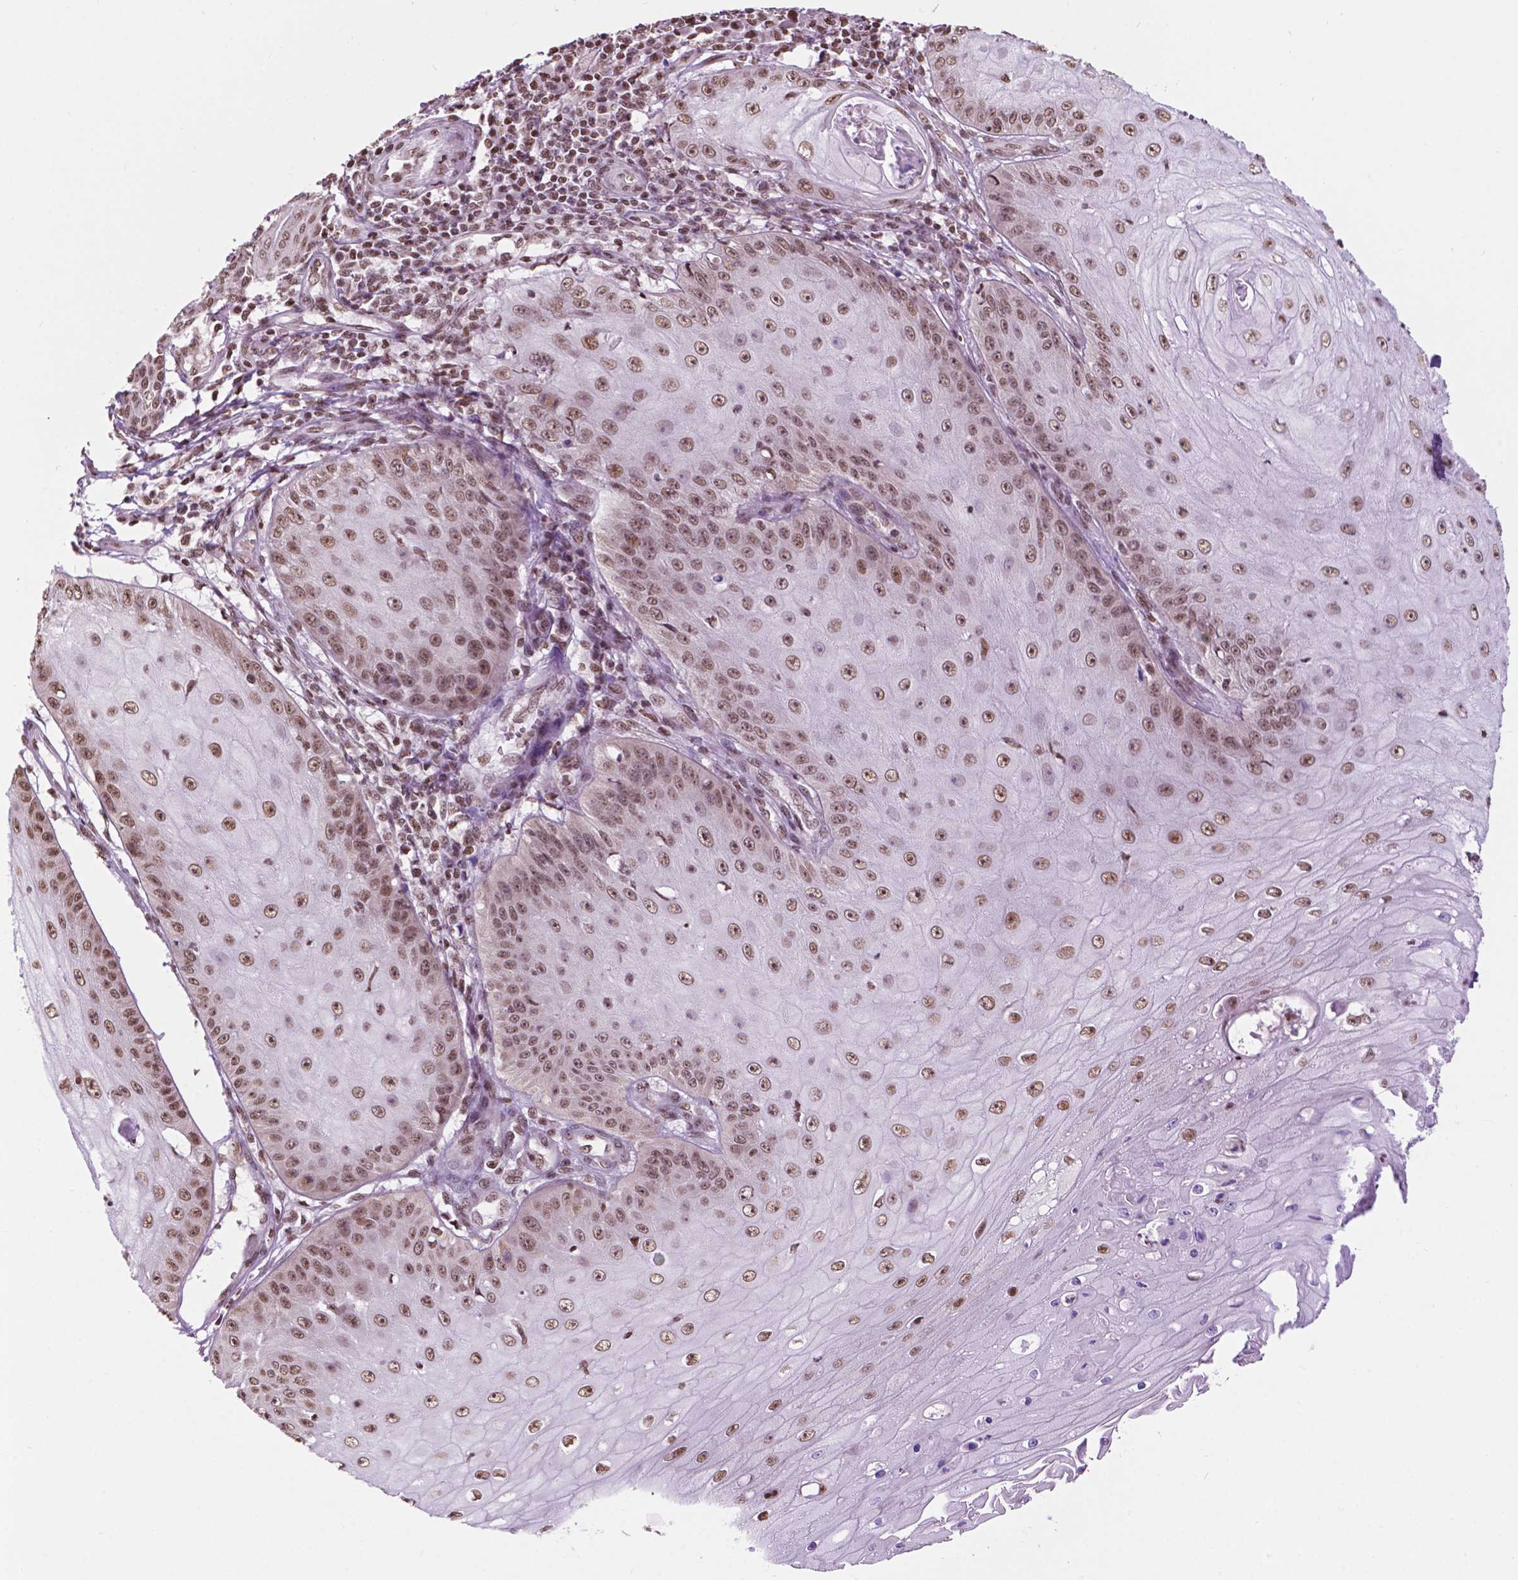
{"staining": {"intensity": "moderate", "quantity": ">75%", "location": "nuclear"}, "tissue": "skin cancer", "cell_type": "Tumor cells", "image_type": "cancer", "snomed": [{"axis": "morphology", "description": "Squamous cell carcinoma, NOS"}, {"axis": "topography", "description": "Skin"}], "caption": "A brown stain labels moderate nuclear positivity of a protein in human skin cancer (squamous cell carcinoma) tumor cells.", "gene": "COL23A1", "patient": {"sex": "male", "age": 70}}